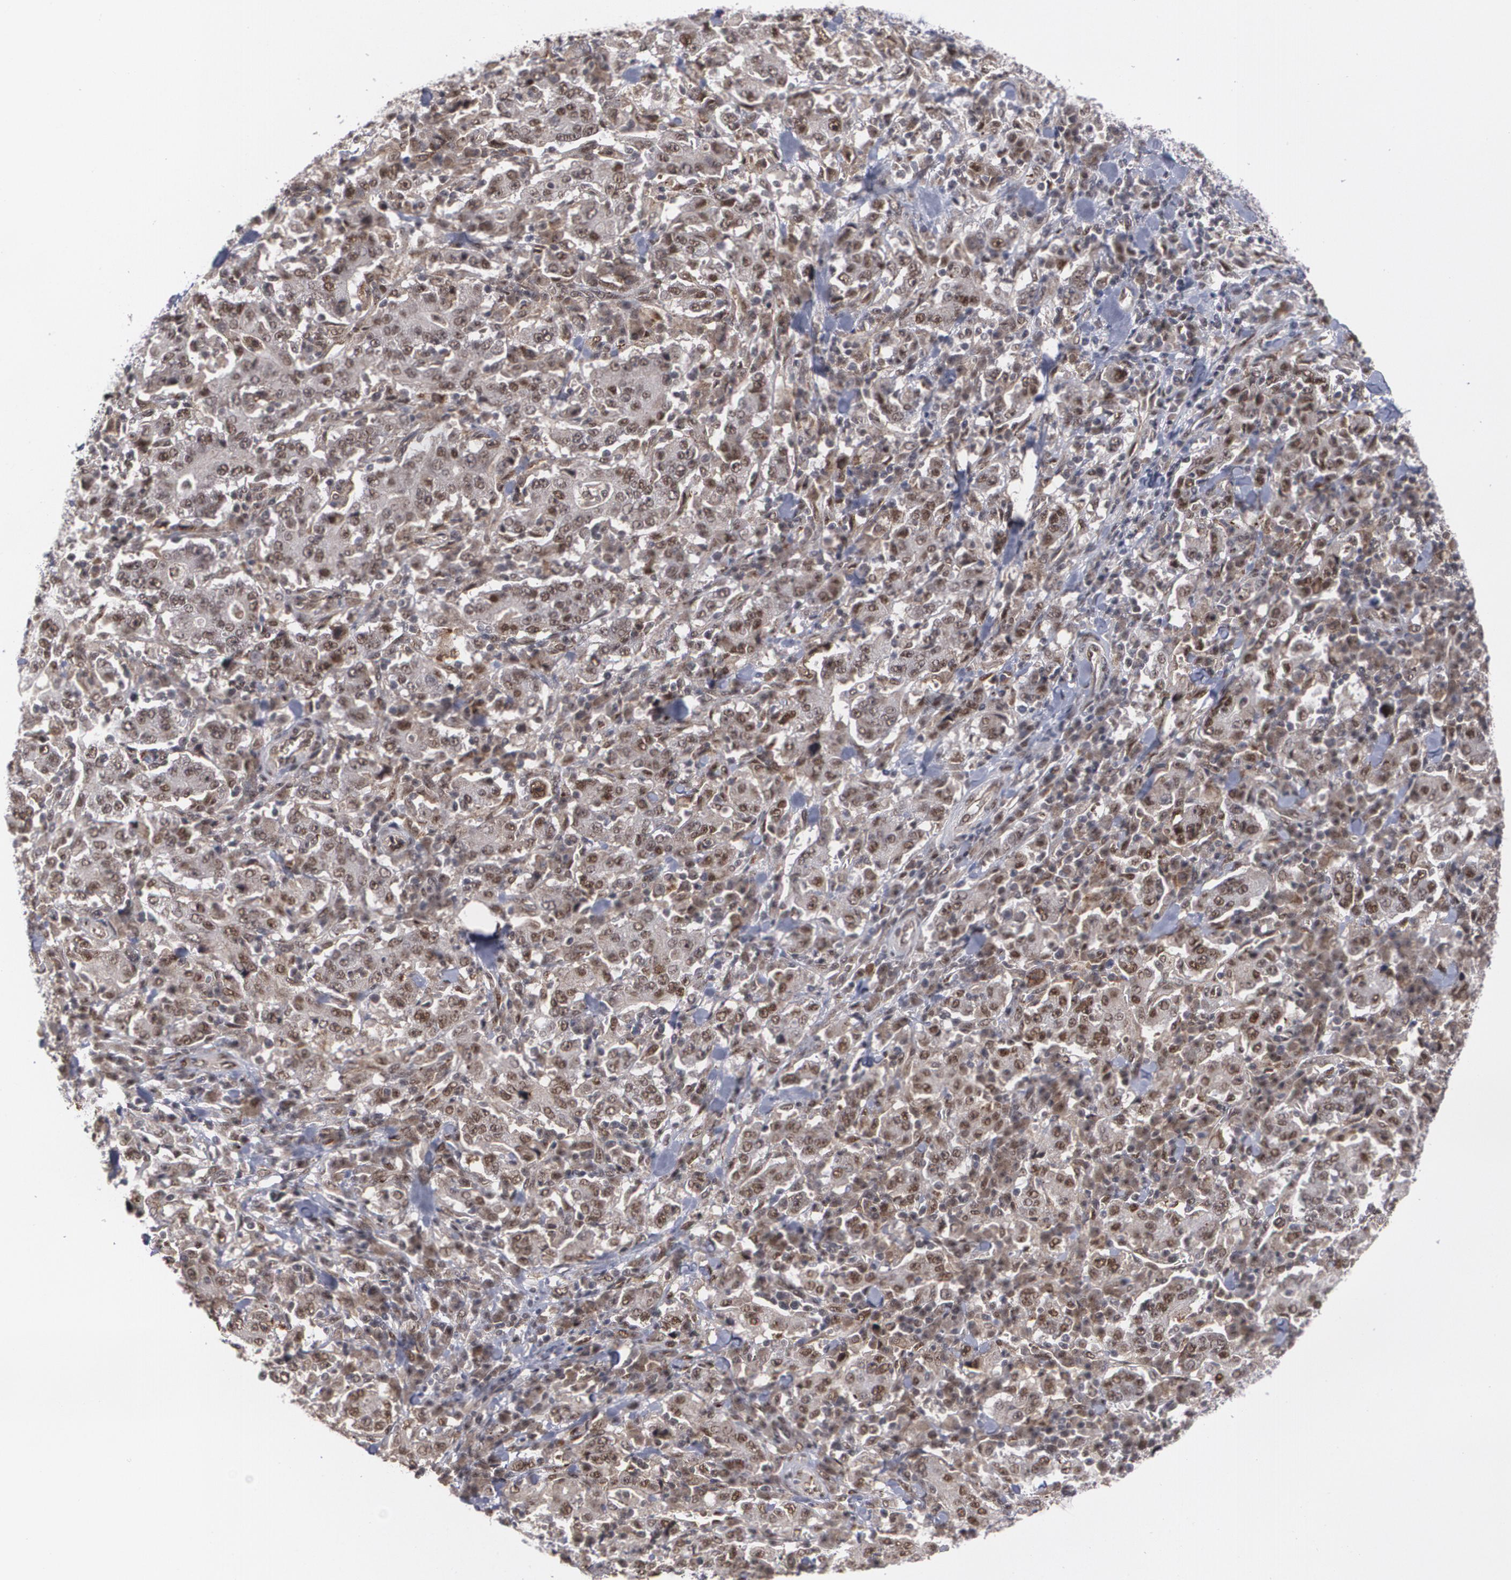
{"staining": {"intensity": "moderate", "quantity": ">75%", "location": "nuclear"}, "tissue": "stomach cancer", "cell_type": "Tumor cells", "image_type": "cancer", "snomed": [{"axis": "morphology", "description": "Normal tissue, NOS"}, {"axis": "morphology", "description": "Adenocarcinoma, NOS"}, {"axis": "topography", "description": "Stomach, upper"}, {"axis": "topography", "description": "Stomach"}], "caption": "Immunohistochemical staining of human stomach adenocarcinoma exhibits medium levels of moderate nuclear staining in about >75% of tumor cells. The staining is performed using DAB (3,3'-diaminobenzidine) brown chromogen to label protein expression. The nuclei are counter-stained blue using hematoxylin.", "gene": "INTS6", "patient": {"sex": "male", "age": 59}}